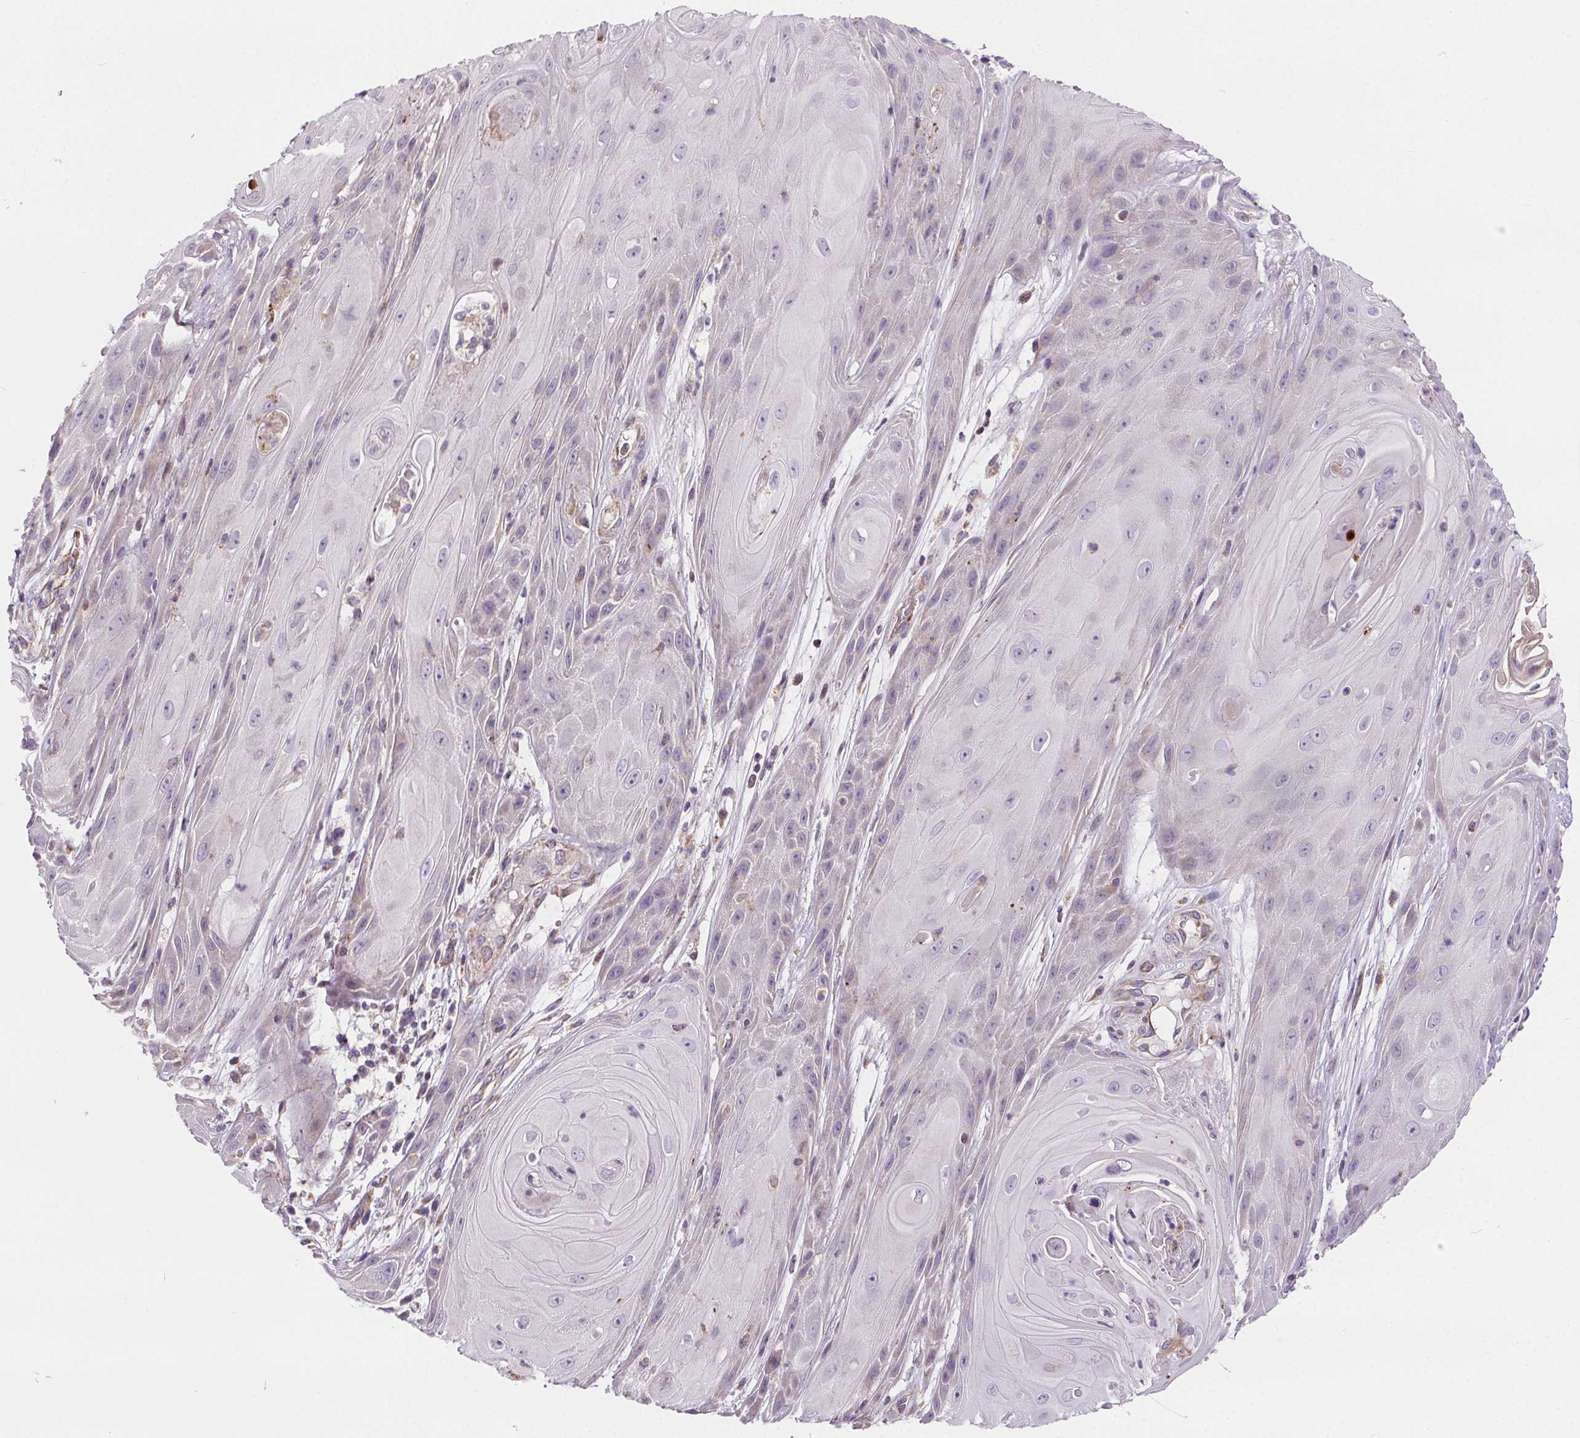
{"staining": {"intensity": "negative", "quantity": "none", "location": "none"}, "tissue": "skin cancer", "cell_type": "Tumor cells", "image_type": "cancer", "snomed": [{"axis": "morphology", "description": "Squamous cell carcinoma, NOS"}, {"axis": "topography", "description": "Skin"}], "caption": "Tumor cells are negative for brown protein staining in skin cancer. (Stains: DAB immunohistochemistry (IHC) with hematoxylin counter stain, Microscopy: brightfield microscopy at high magnification).", "gene": "GOLT1B", "patient": {"sex": "male", "age": 62}}